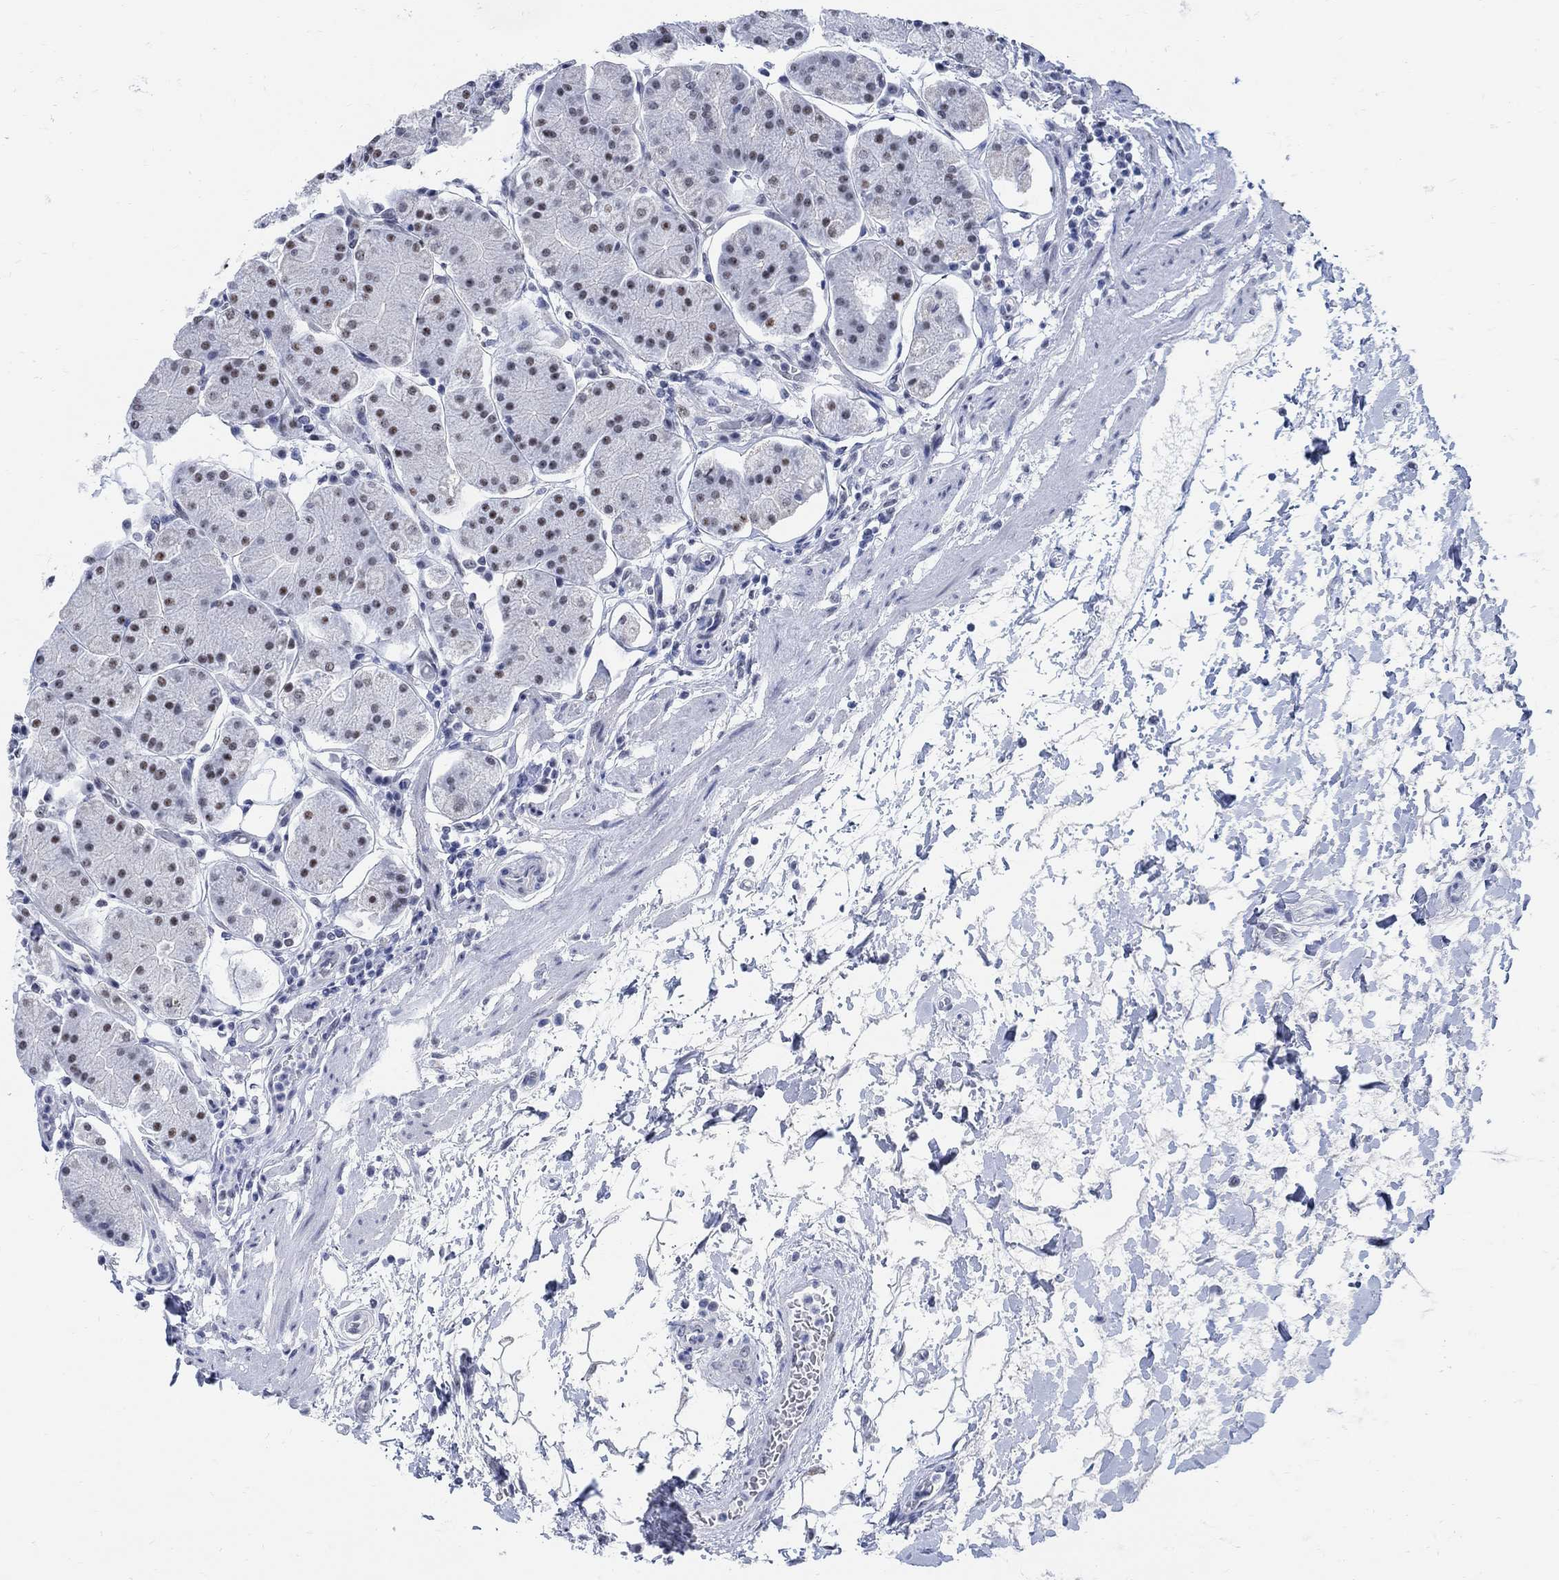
{"staining": {"intensity": "moderate", "quantity": "<25%", "location": "cytoplasmic/membranous"}, "tissue": "stomach", "cell_type": "Glandular cells", "image_type": "normal", "snomed": [{"axis": "morphology", "description": "Normal tissue, NOS"}, {"axis": "topography", "description": "Stomach"}], "caption": "A low amount of moderate cytoplasmic/membranous expression is identified in about <25% of glandular cells in unremarkable stomach.", "gene": "DLK1", "patient": {"sex": "male", "age": 54}}